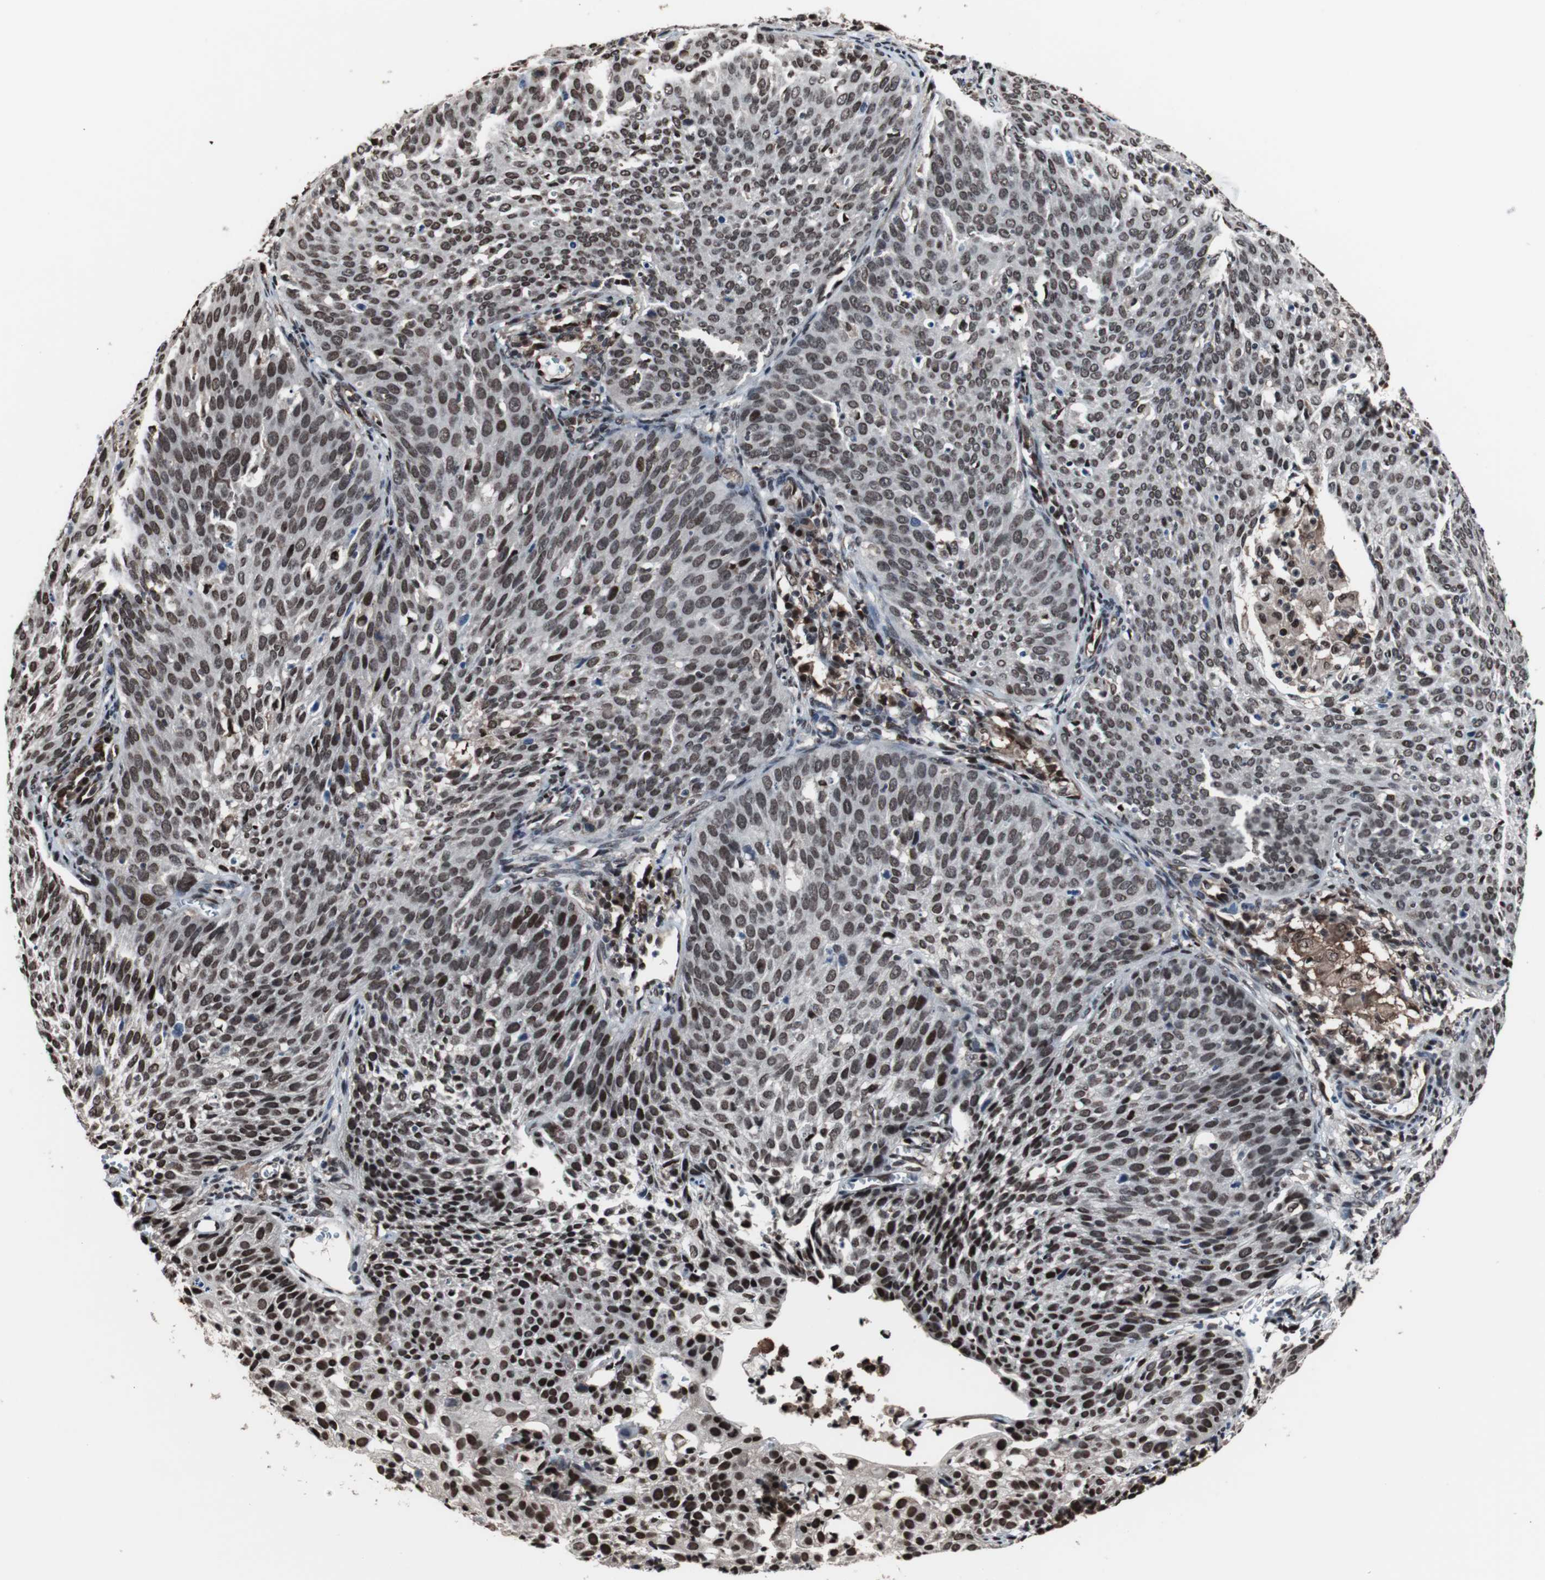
{"staining": {"intensity": "strong", "quantity": ">75%", "location": "nuclear"}, "tissue": "cervical cancer", "cell_type": "Tumor cells", "image_type": "cancer", "snomed": [{"axis": "morphology", "description": "Squamous cell carcinoma, NOS"}, {"axis": "topography", "description": "Cervix"}], "caption": "Immunohistochemical staining of squamous cell carcinoma (cervical) reveals high levels of strong nuclear protein positivity in approximately >75% of tumor cells. The staining is performed using DAB (3,3'-diaminobenzidine) brown chromogen to label protein expression. The nuclei are counter-stained blue using hematoxylin.", "gene": "POGZ", "patient": {"sex": "female", "age": 38}}